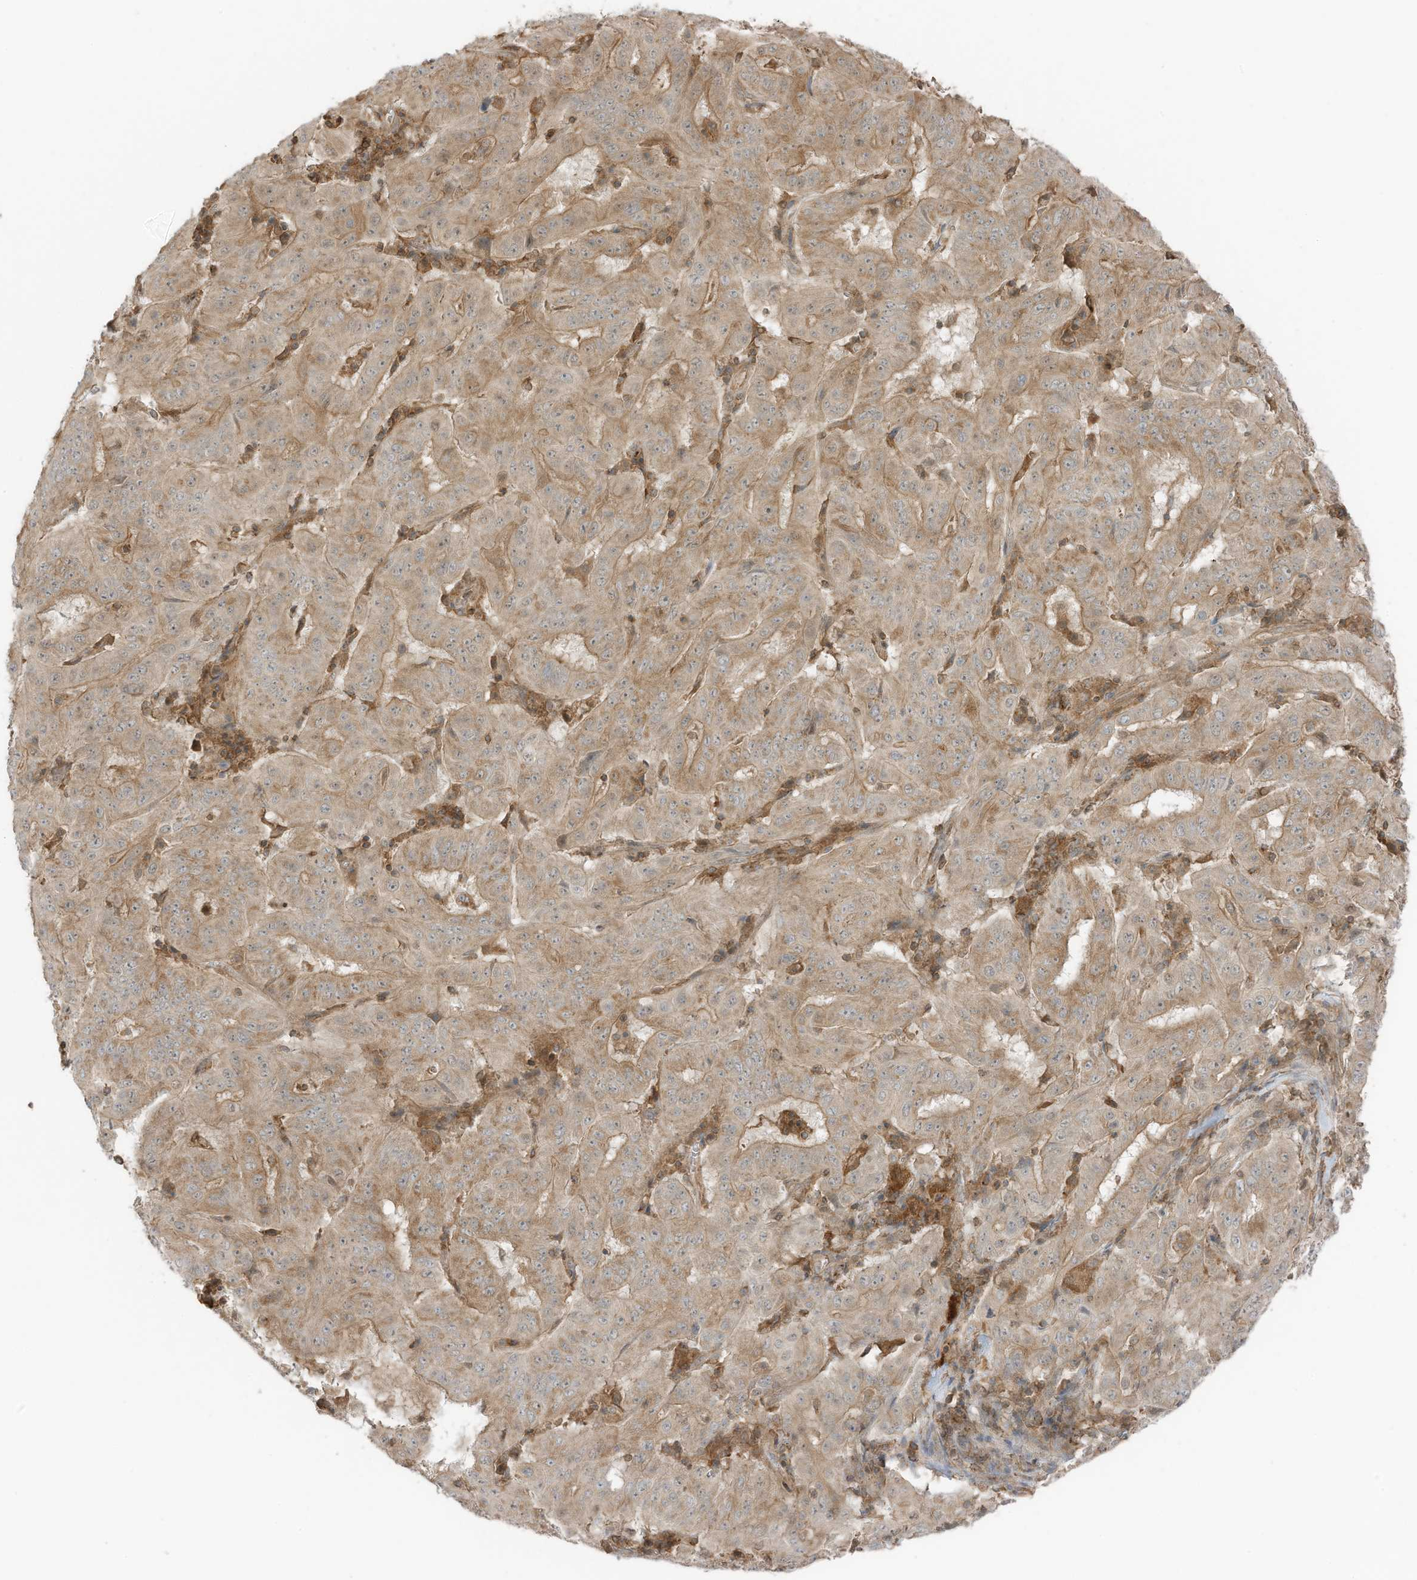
{"staining": {"intensity": "moderate", "quantity": ">75%", "location": "cytoplasmic/membranous"}, "tissue": "pancreatic cancer", "cell_type": "Tumor cells", "image_type": "cancer", "snomed": [{"axis": "morphology", "description": "Adenocarcinoma, NOS"}, {"axis": "topography", "description": "Pancreas"}], "caption": "Immunohistochemistry (DAB) staining of human pancreatic cancer shows moderate cytoplasmic/membranous protein staining in about >75% of tumor cells.", "gene": "SLC25A12", "patient": {"sex": "male", "age": 63}}